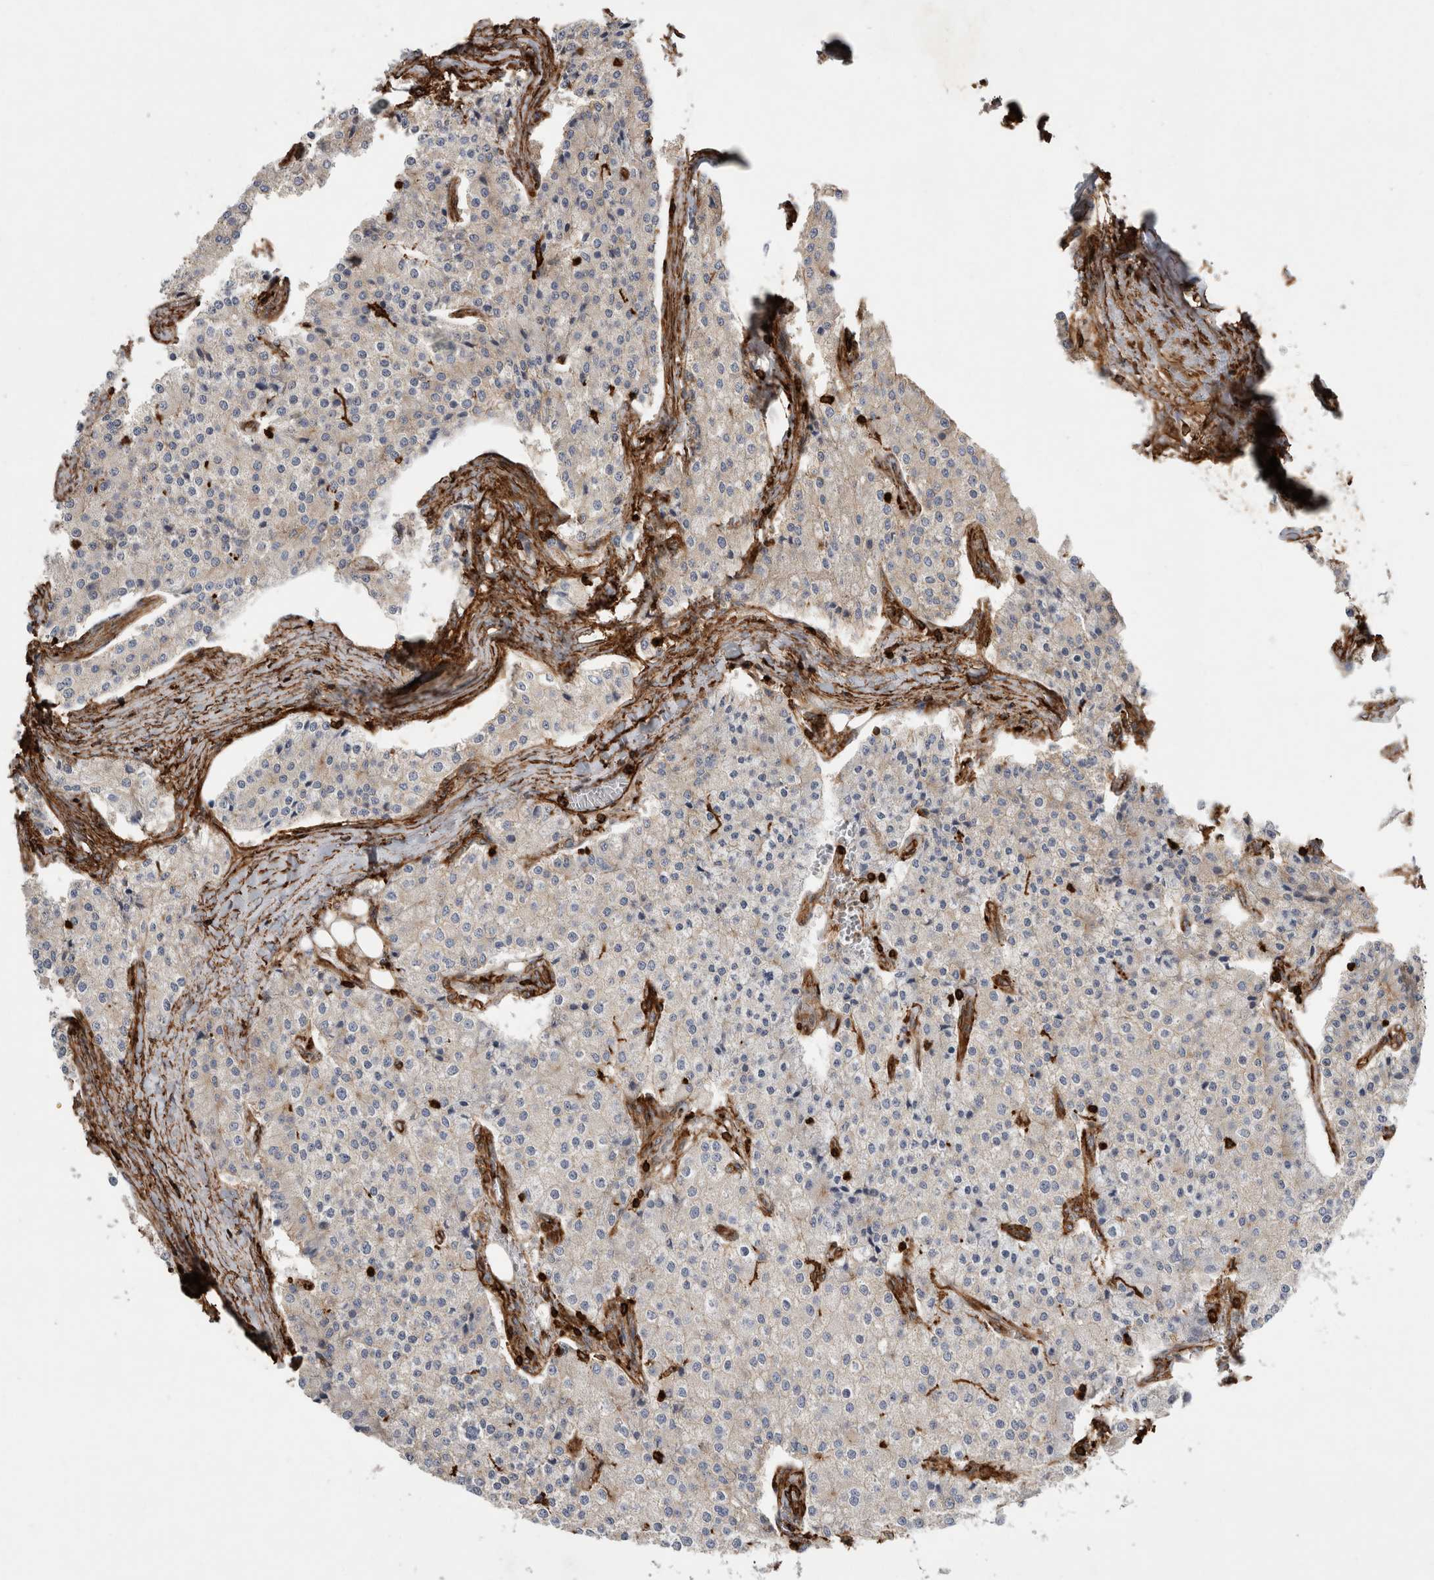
{"staining": {"intensity": "negative", "quantity": "none", "location": "none"}, "tissue": "carcinoid", "cell_type": "Tumor cells", "image_type": "cancer", "snomed": [{"axis": "morphology", "description": "Carcinoid, malignant, NOS"}, {"axis": "topography", "description": "Colon"}], "caption": "Histopathology image shows no protein positivity in tumor cells of malignant carcinoid tissue. (DAB (3,3'-diaminobenzidine) immunohistochemistry (IHC) with hematoxylin counter stain).", "gene": "GPER1", "patient": {"sex": "female", "age": 52}}